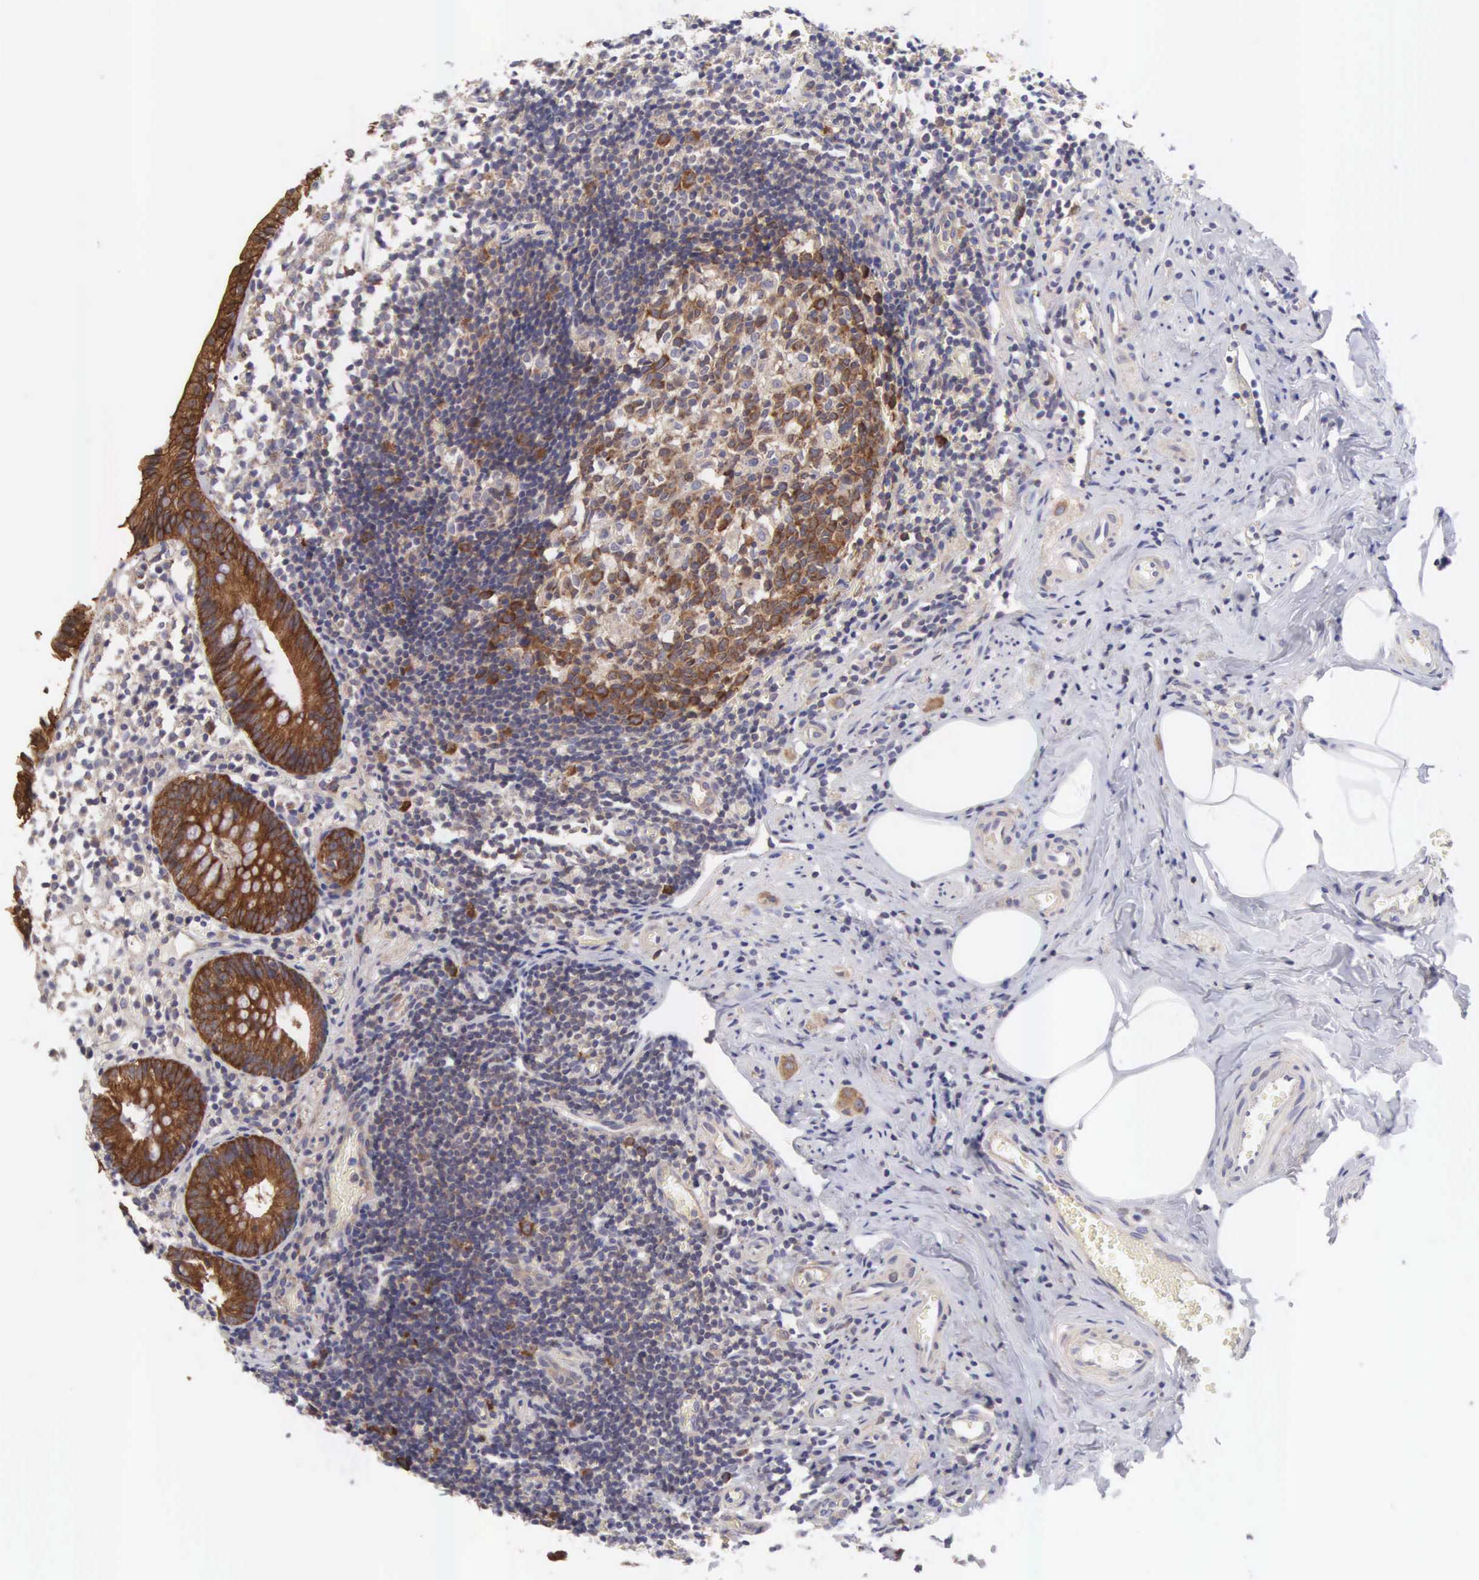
{"staining": {"intensity": "strong", "quantity": ">75%", "location": "cytoplasmic/membranous"}, "tissue": "appendix", "cell_type": "Glandular cells", "image_type": "normal", "snomed": [{"axis": "morphology", "description": "Normal tissue, NOS"}, {"axis": "topography", "description": "Appendix"}], "caption": "An image of appendix stained for a protein reveals strong cytoplasmic/membranous brown staining in glandular cells. Immunohistochemistry stains the protein in brown and the nuclei are stained blue.", "gene": "TXLNG", "patient": {"sex": "male", "age": 25}}